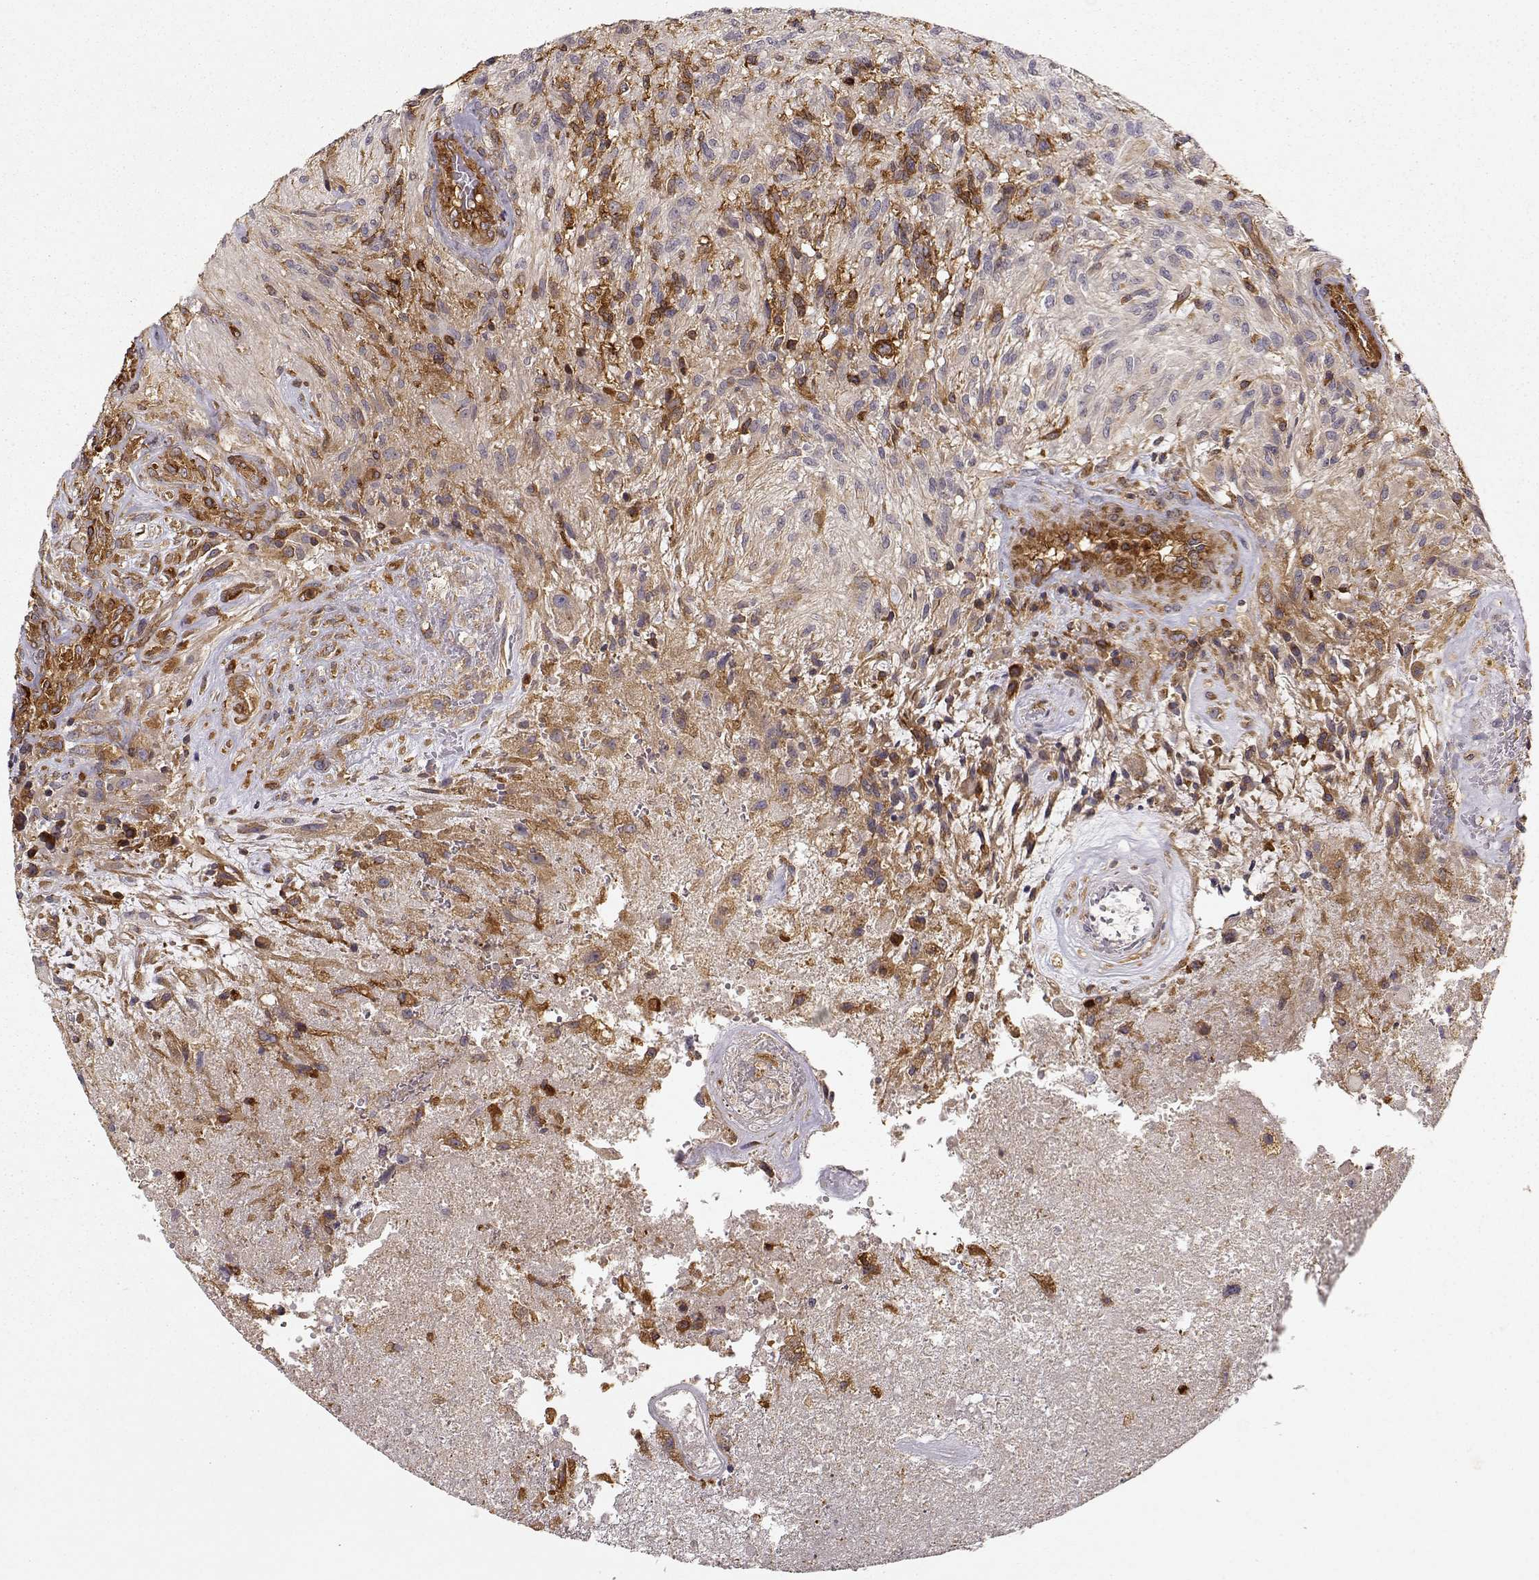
{"staining": {"intensity": "moderate", "quantity": "25%-75%", "location": "cytoplasmic/membranous"}, "tissue": "glioma", "cell_type": "Tumor cells", "image_type": "cancer", "snomed": [{"axis": "morphology", "description": "Glioma, malignant, High grade"}, {"axis": "topography", "description": "Brain"}], "caption": "Immunohistochemistry (IHC) (DAB (3,3'-diaminobenzidine)) staining of human malignant high-grade glioma reveals moderate cytoplasmic/membranous protein staining in approximately 25%-75% of tumor cells. The staining was performed using DAB (3,3'-diaminobenzidine) to visualize the protein expression in brown, while the nuclei were stained in blue with hematoxylin (Magnification: 20x).", "gene": "ARHGEF2", "patient": {"sex": "male", "age": 56}}